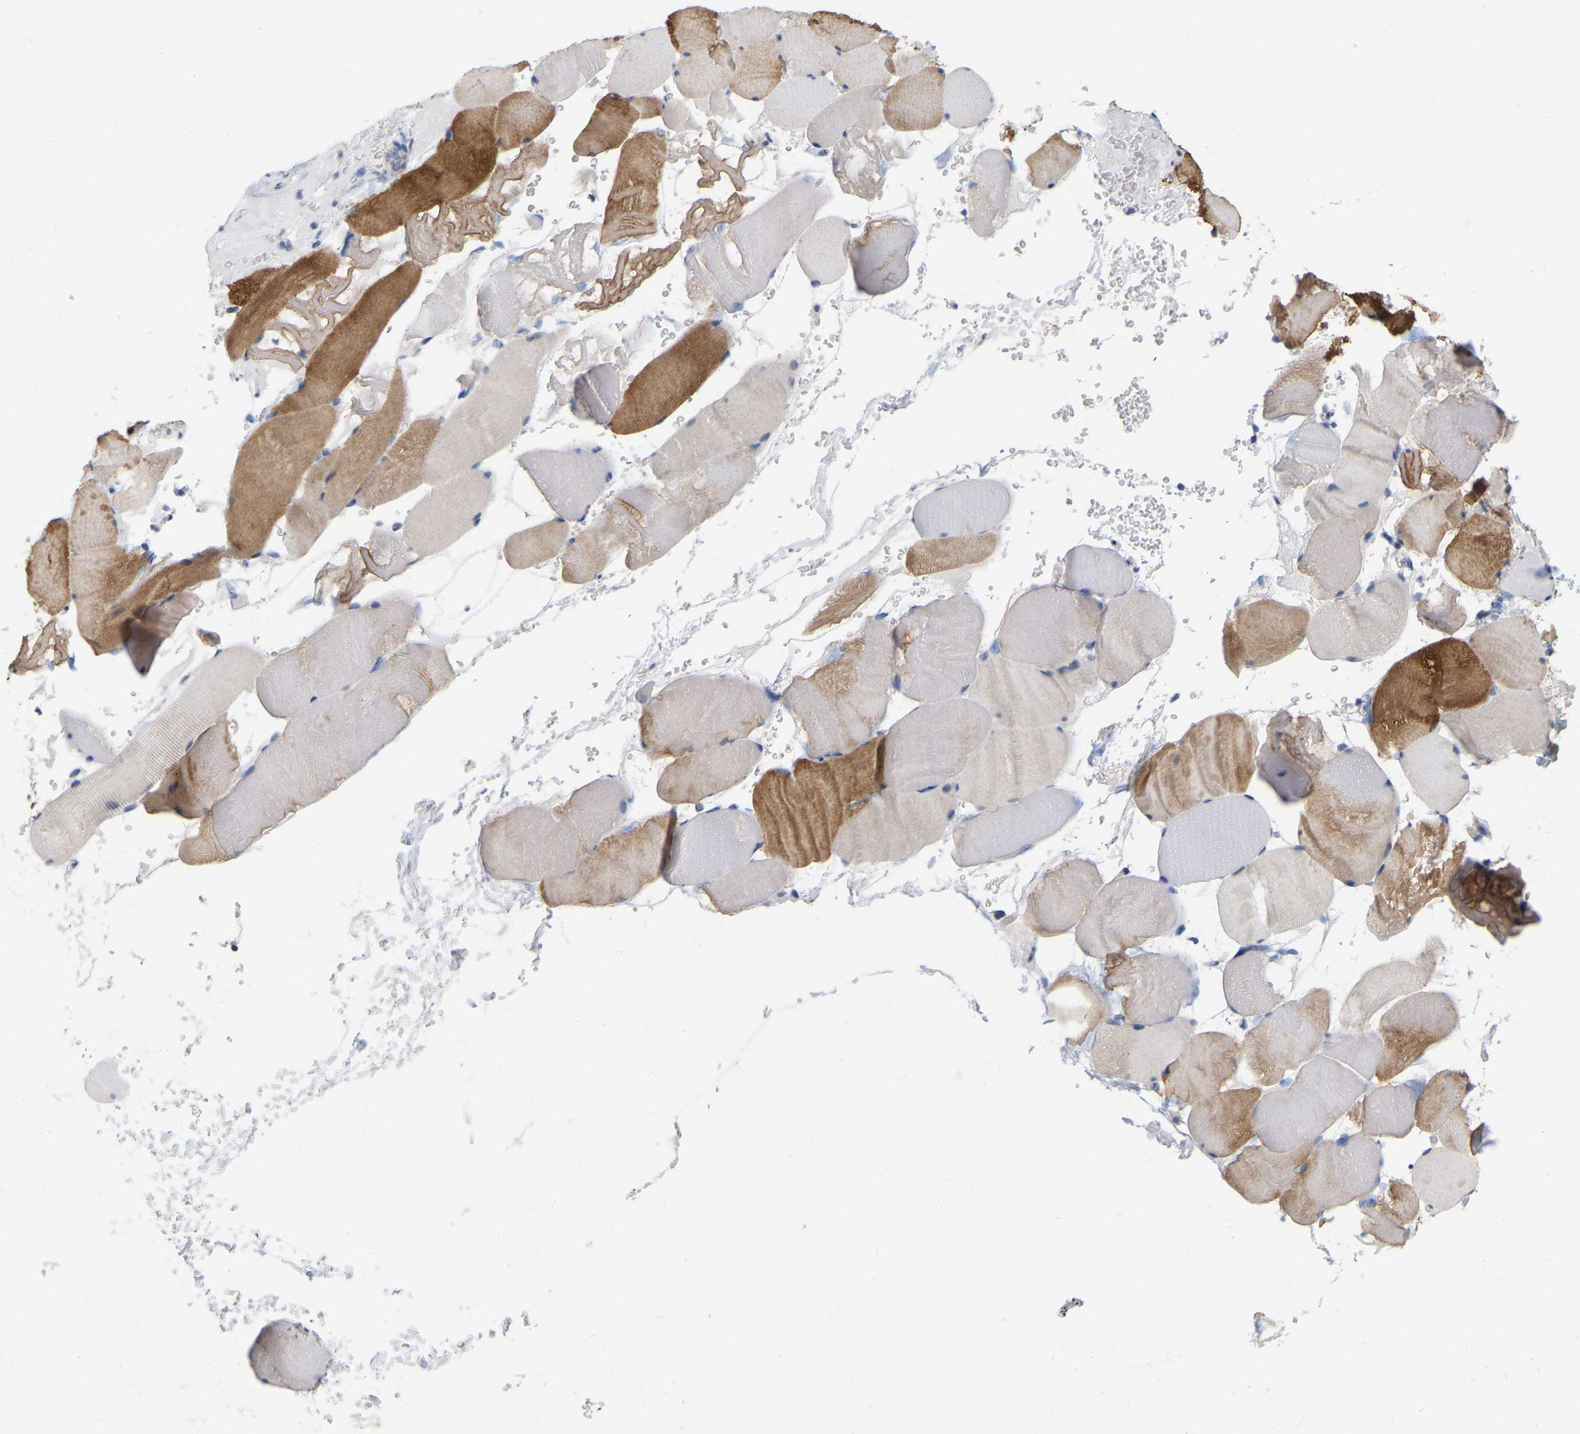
{"staining": {"intensity": "strong", "quantity": "<25%", "location": "cytoplasmic/membranous"}, "tissue": "skeletal muscle", "cell_type": "Myocytes", "image_type": "normal", "snomed": [{"axis": "morphology", "description": "Normal tissue, NOS"}, {"axis": "topography", "description": "Skeletal muscle"}], "caption": "A medium amount of strong cytoplasmic/membranous staining is identified in about <25% of myocytes in benign skeletal muscle.", "gene": "WIPI2", "patient": {"sex": "male", "age": 62}}